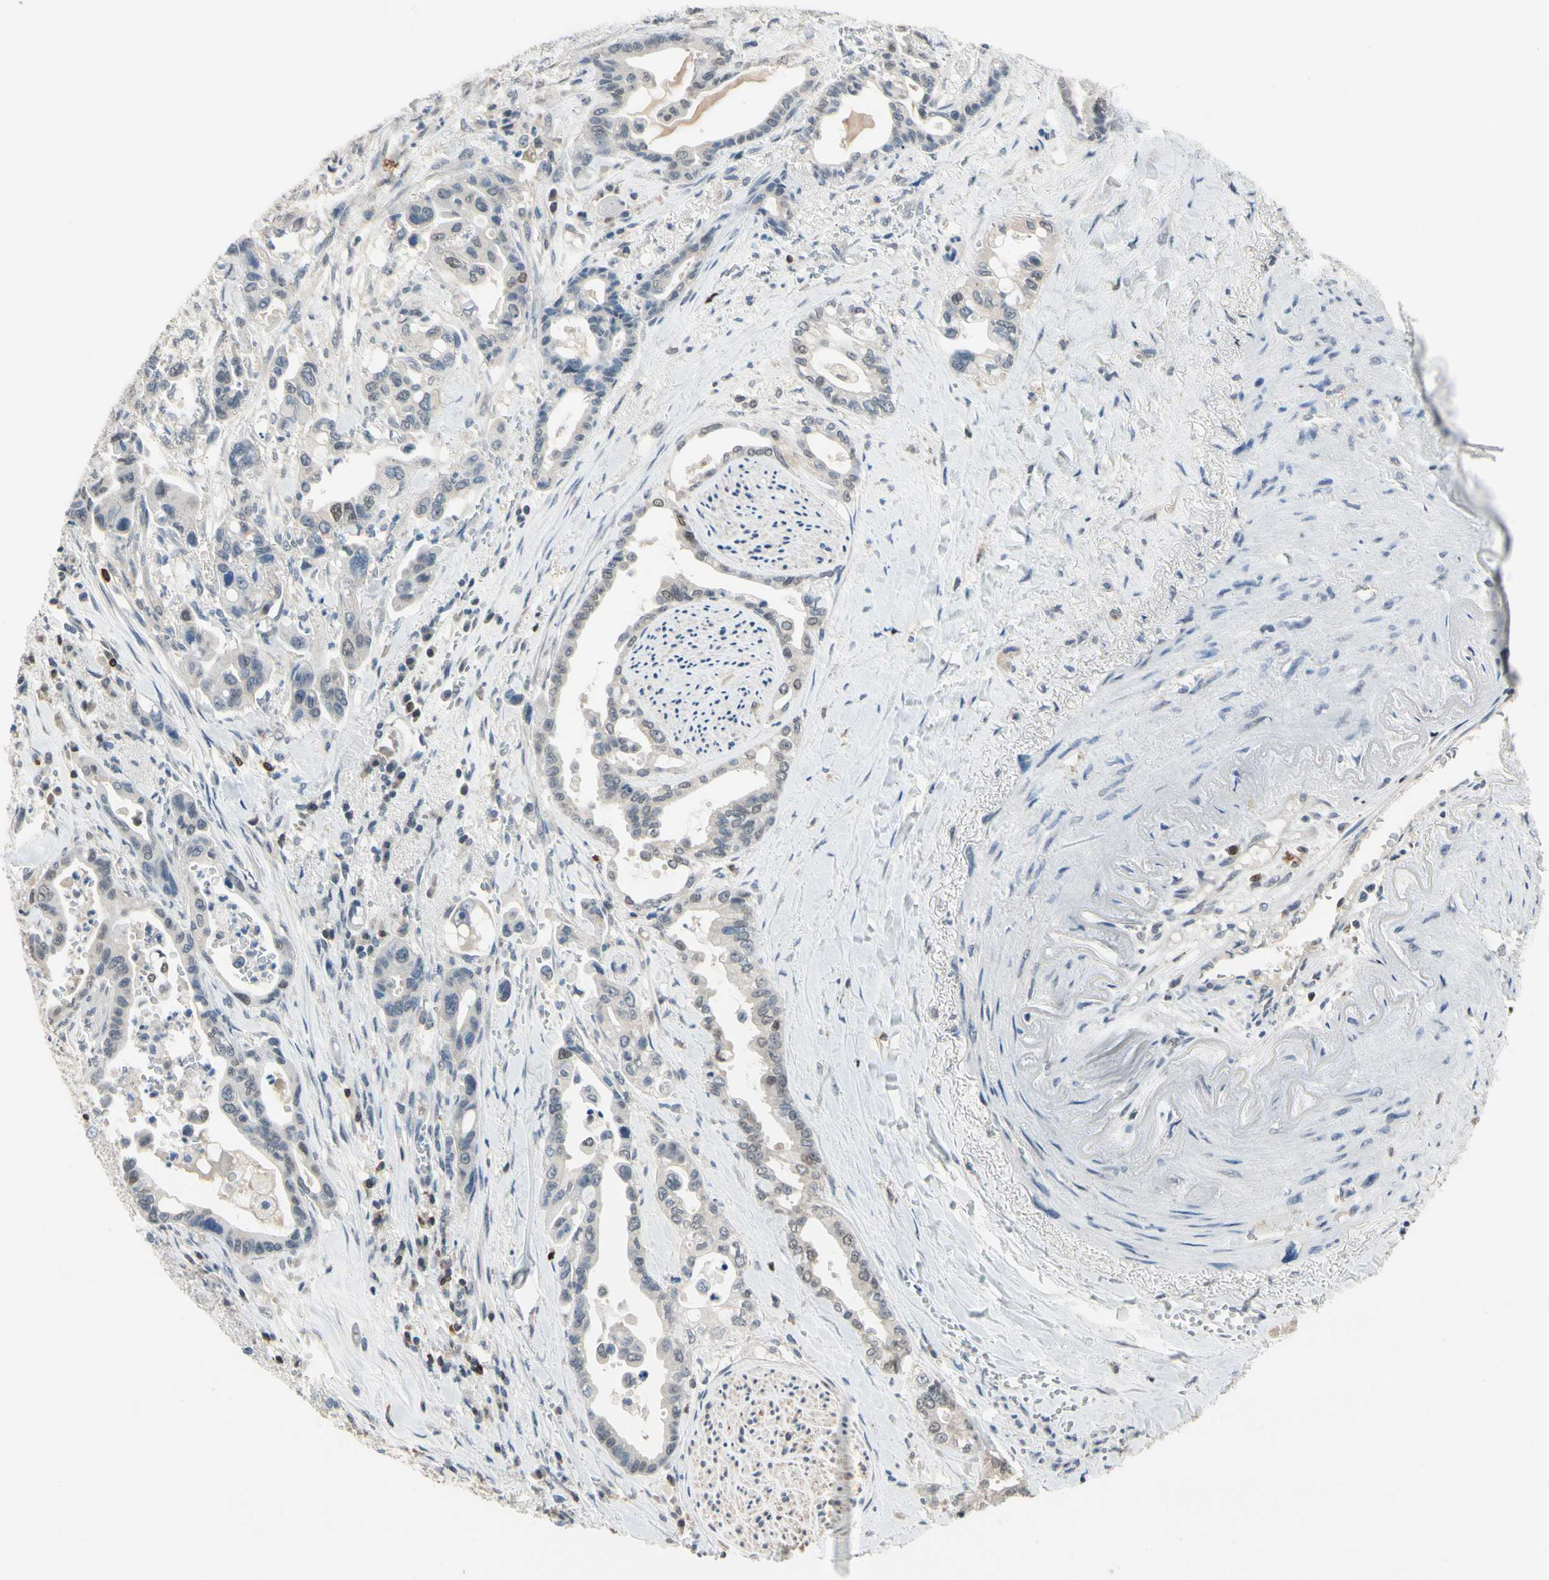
{"staining": {"intensity": "weak", "quantity": "<25%", "location": "nuclear"}, "tissue": "pancreatic cancer", "cell_type": "Tumor cells", "image_type": "cancer", "snomed": [{"axis": "morphology", "description": "Adenocarcinoma, NOS"}, {"axis": "topography", "description": "Pancreas"}], "caption": "Immunohistochemistry of pancreatic cancer displays no staining in tumor cells.", "gene": "NFATC2", "patient": {"sex": "male", "age": 70}}